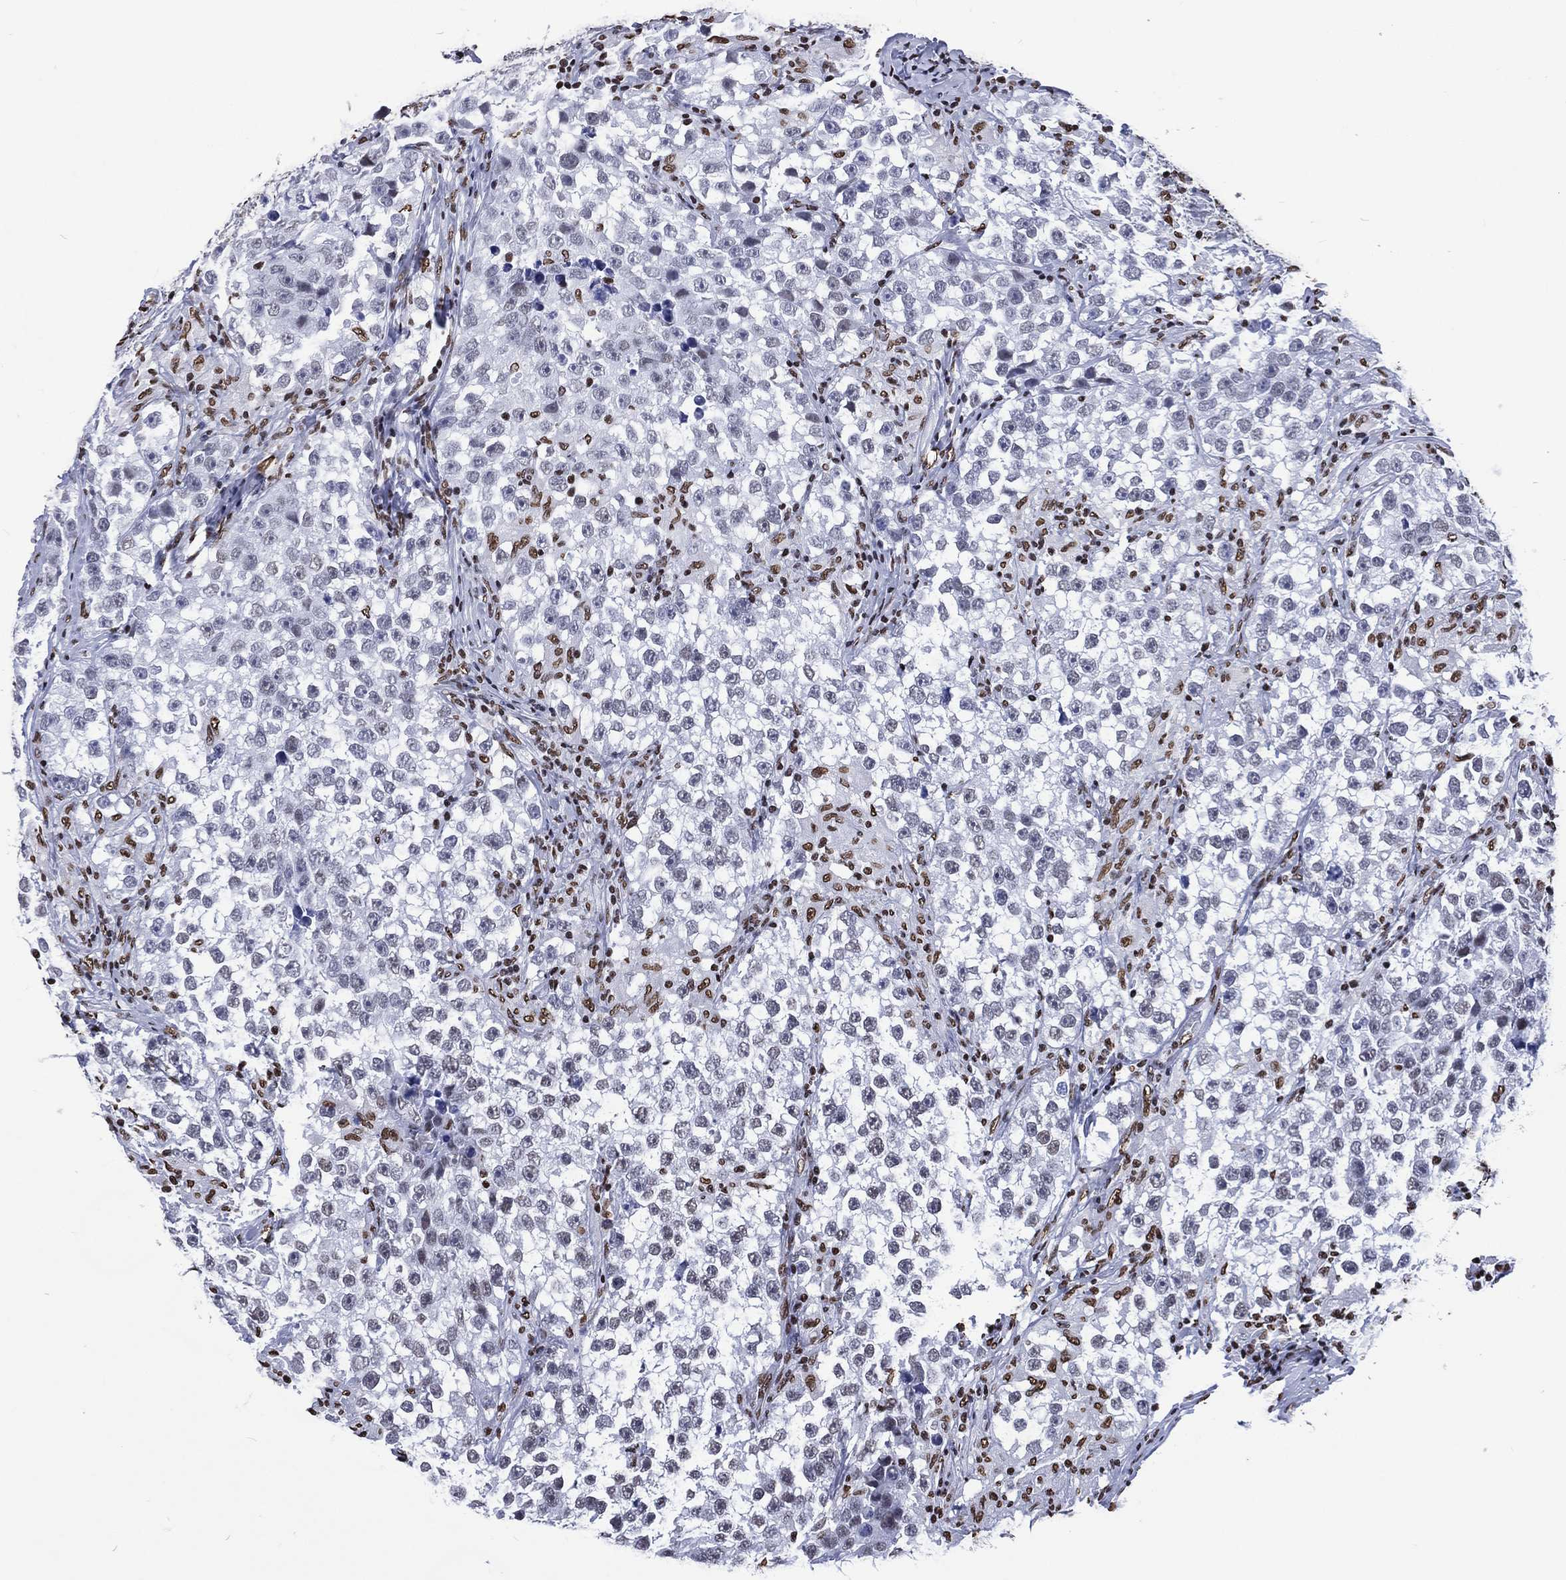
{"staining": {"intensity": "negative", "quantity": "none", "location": "none"}, "tissue": "testis cancer", "cell_type": "Tumor cells", "image_type": "cancer", "snomed": [{"axis": "morphology", "description": "Seminoma, NOS"}, {"axis": "topography", "description": "Testis"}], "caption": "Tumor cells show no significant protein expression in testis seminoma.", "gene": "RETREG2", "patient": {"sex": "male", "age": 46}}